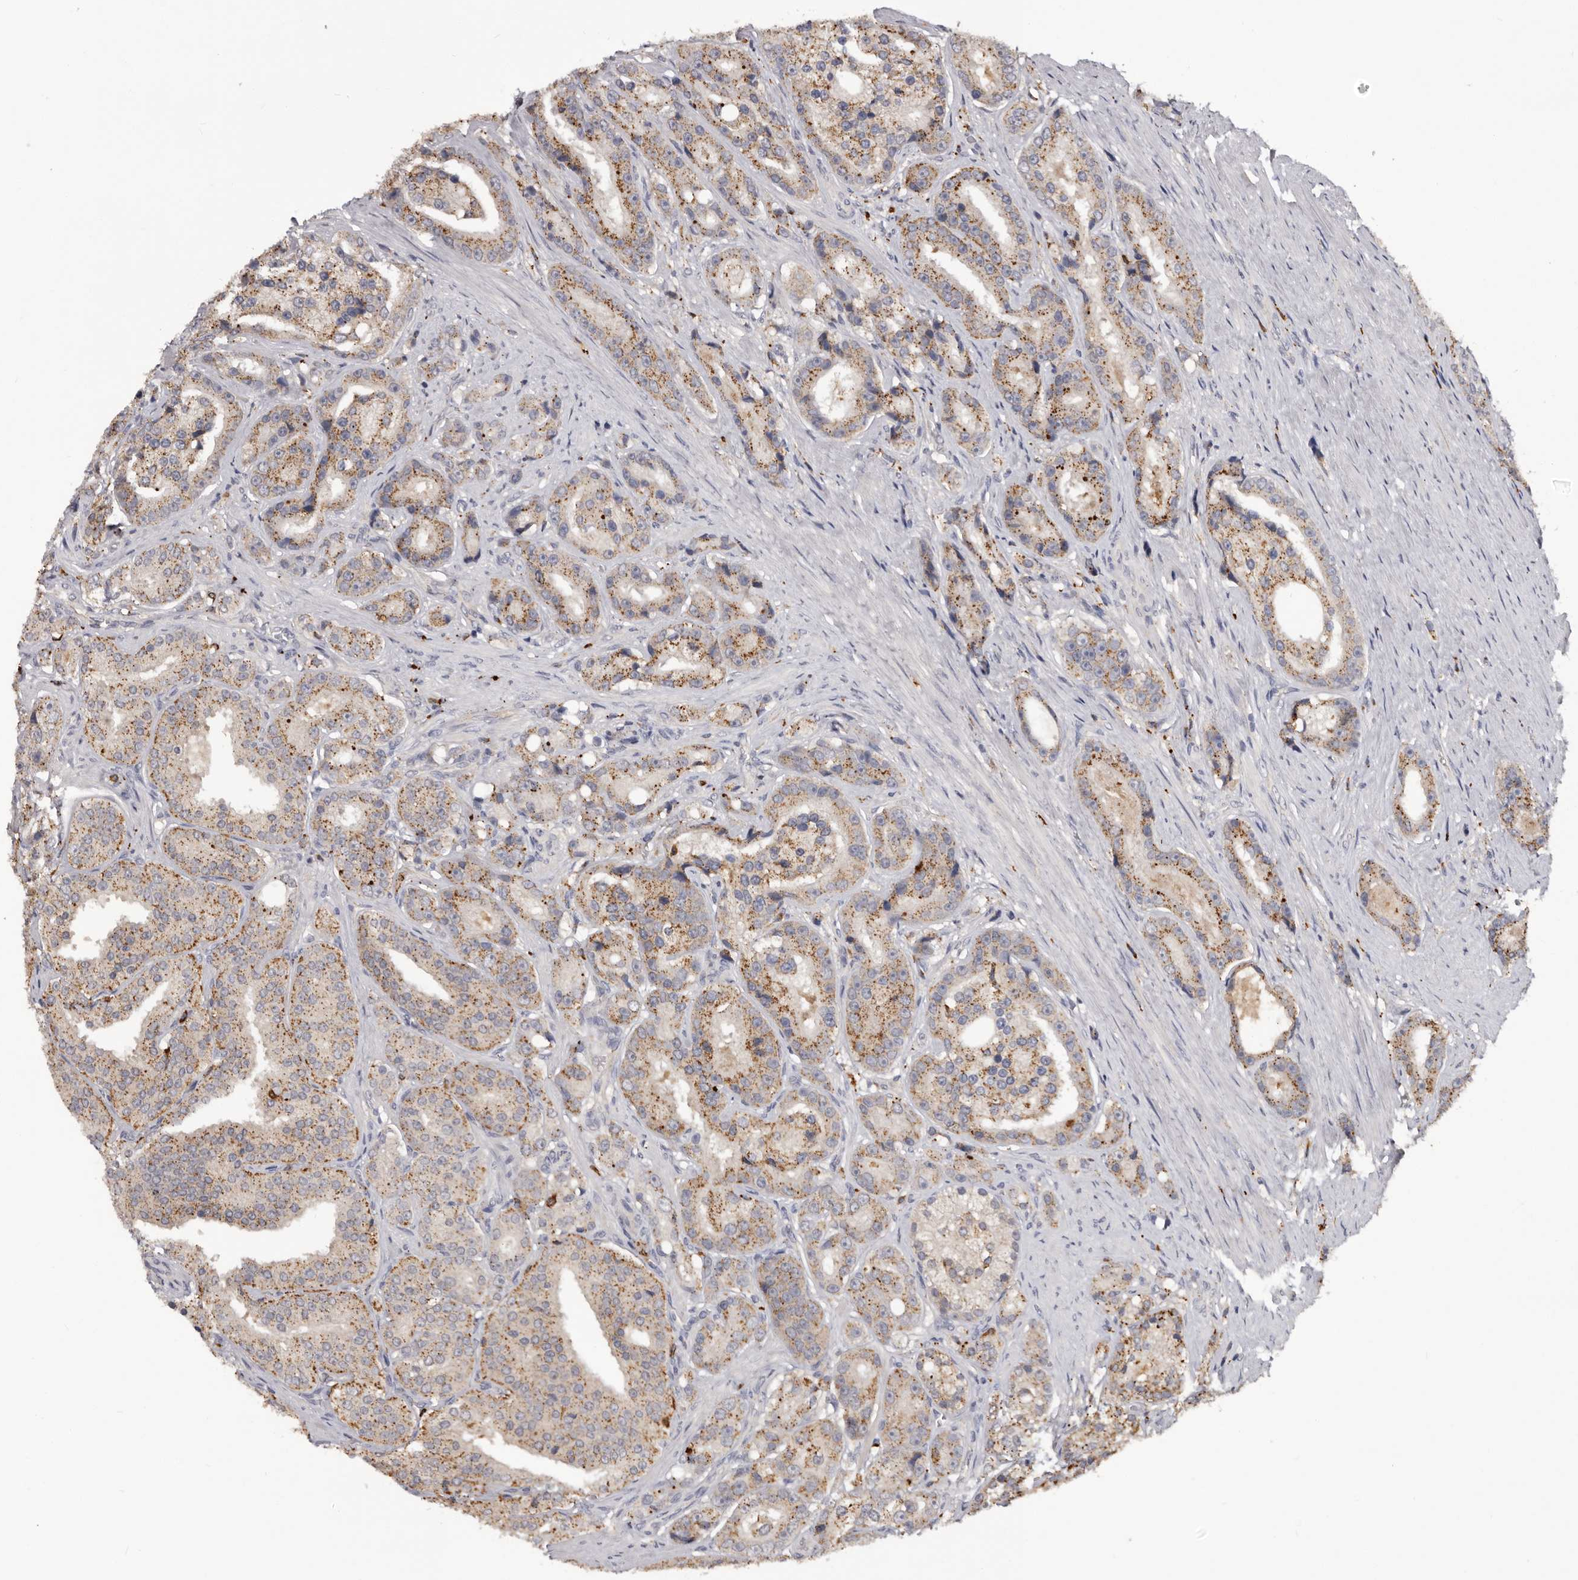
{"staining": {"intensity": "moderate", "quantity": "25%-75%", "location": "cytoplasmic/membranous"}, "tissue": "prostate cancer", "cell_type": "Tumor cells", "image_type": "cancer", "snomed": [{"axis": "morphology", "description": "Adenocarcinoma, High grade"}, {"axis": "topography", "description": "Prostate"}], "caption": "High-grade adenocarcinoma (prostate) was stained to show a protein in brown. There is medium levels of moderate cytoplasmic/membranous positivity in approximately 25%-75% of tumor cells.", "gene": "DAP", "patient": {"sex": "male", "age": 60}}